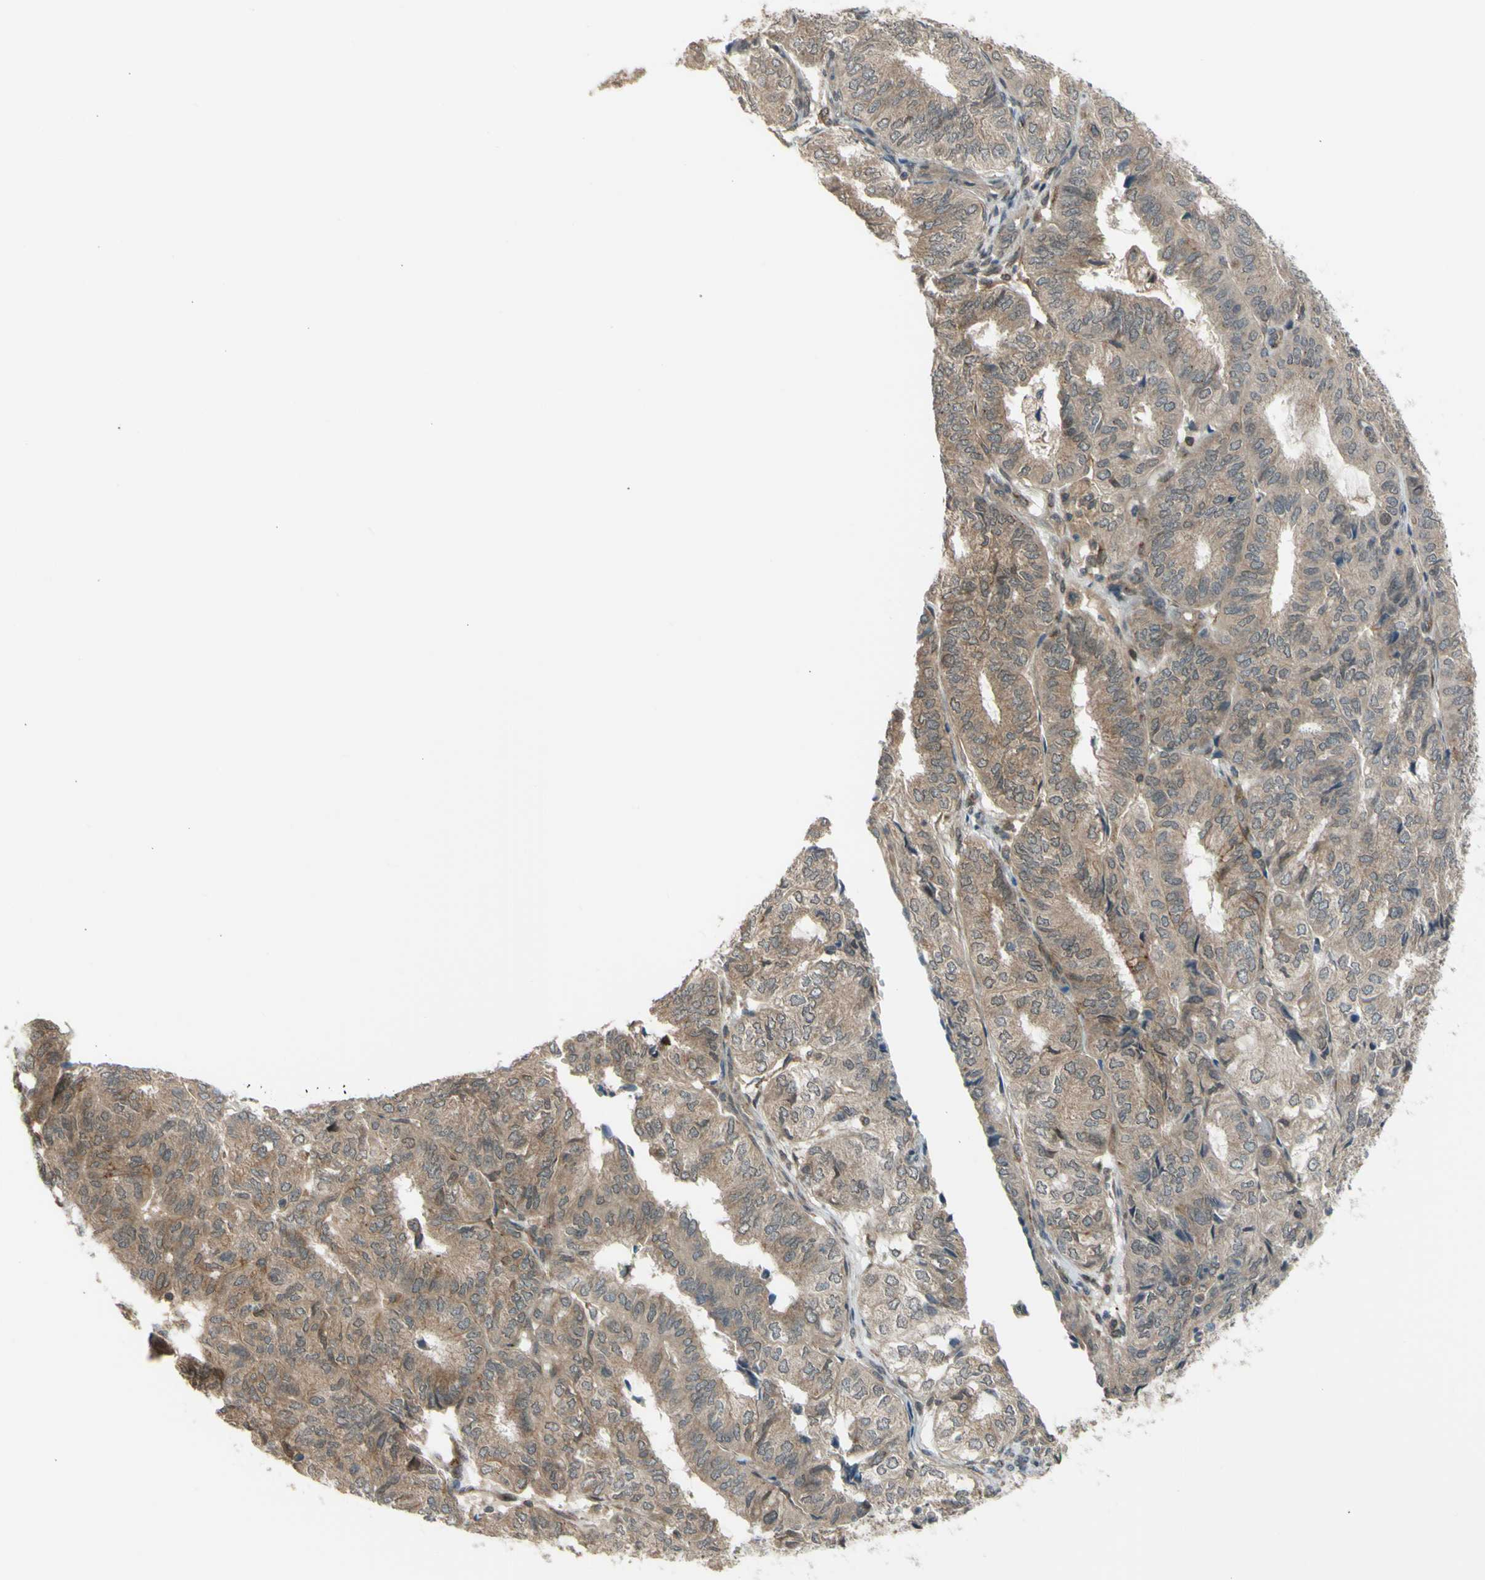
{"staining": {"intensity": "moderate", "quantity": "25%-75%", "location": "cytoplasmic/membranous,nuclear"}, "tissue": "endometrial cancer", "cell_type": "Tumor cells", "image_type": "cancer", "snomed": [{"axis": "morphology", "description": "Adenocarcinoma, NOS"}, {"axis": "topography", "description": "Uterus"}], "caption": "Immunohistochemical staining of endometrial adenocarcinoma shows moderate cytoplasmic/membranous and nuclear protein staining in approximately 25%-75% of tumor cells.", "gene": "FLII", "patient": {"sex": "female", "age": 60}}